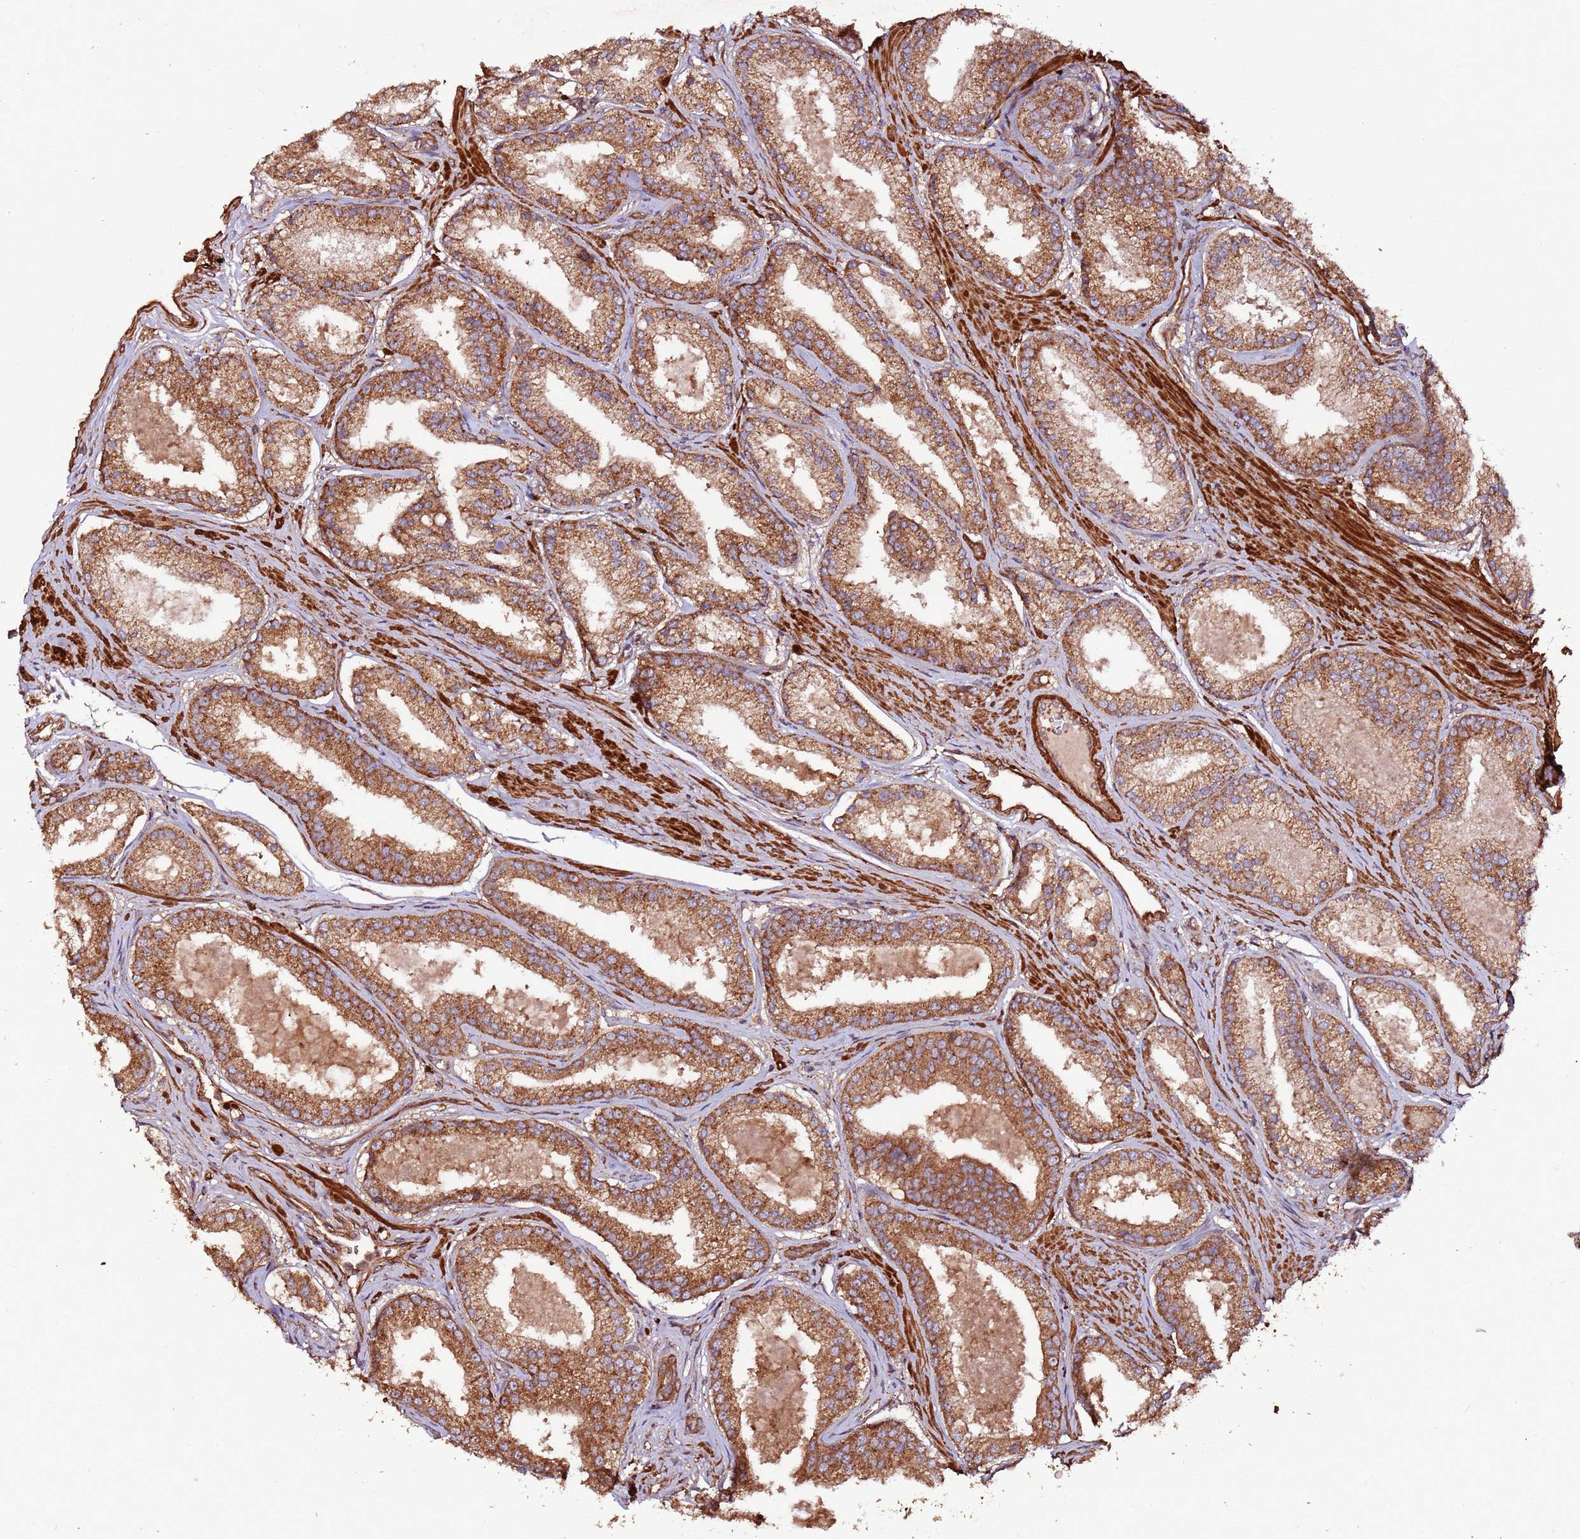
{"staining": {"intensity": "moderate", "quantity": ">75%", "location": "cytoplasmic/membranous"}, "tissue": "prostate cancer", "cell_type": "Tumor cells", "image_type": "cancer", "snomed": [{"axis": "morphology", "description": "Adenocarcinoma, Low grade"}, {"axis": "topography", "description": "Prostate"}], "caption": "Prostate cancer (low-grade adenocarcinoma) was stained to show a protein in brown. There is medium levels of moderate cytoplasmic/membranous expression in approximately >75% of tumor cells. (brown staining indicates protein expression, while blue staining denotes nuclei).", "gene": "FAM186A", "patient": {"sex": "male", "age": 59}}